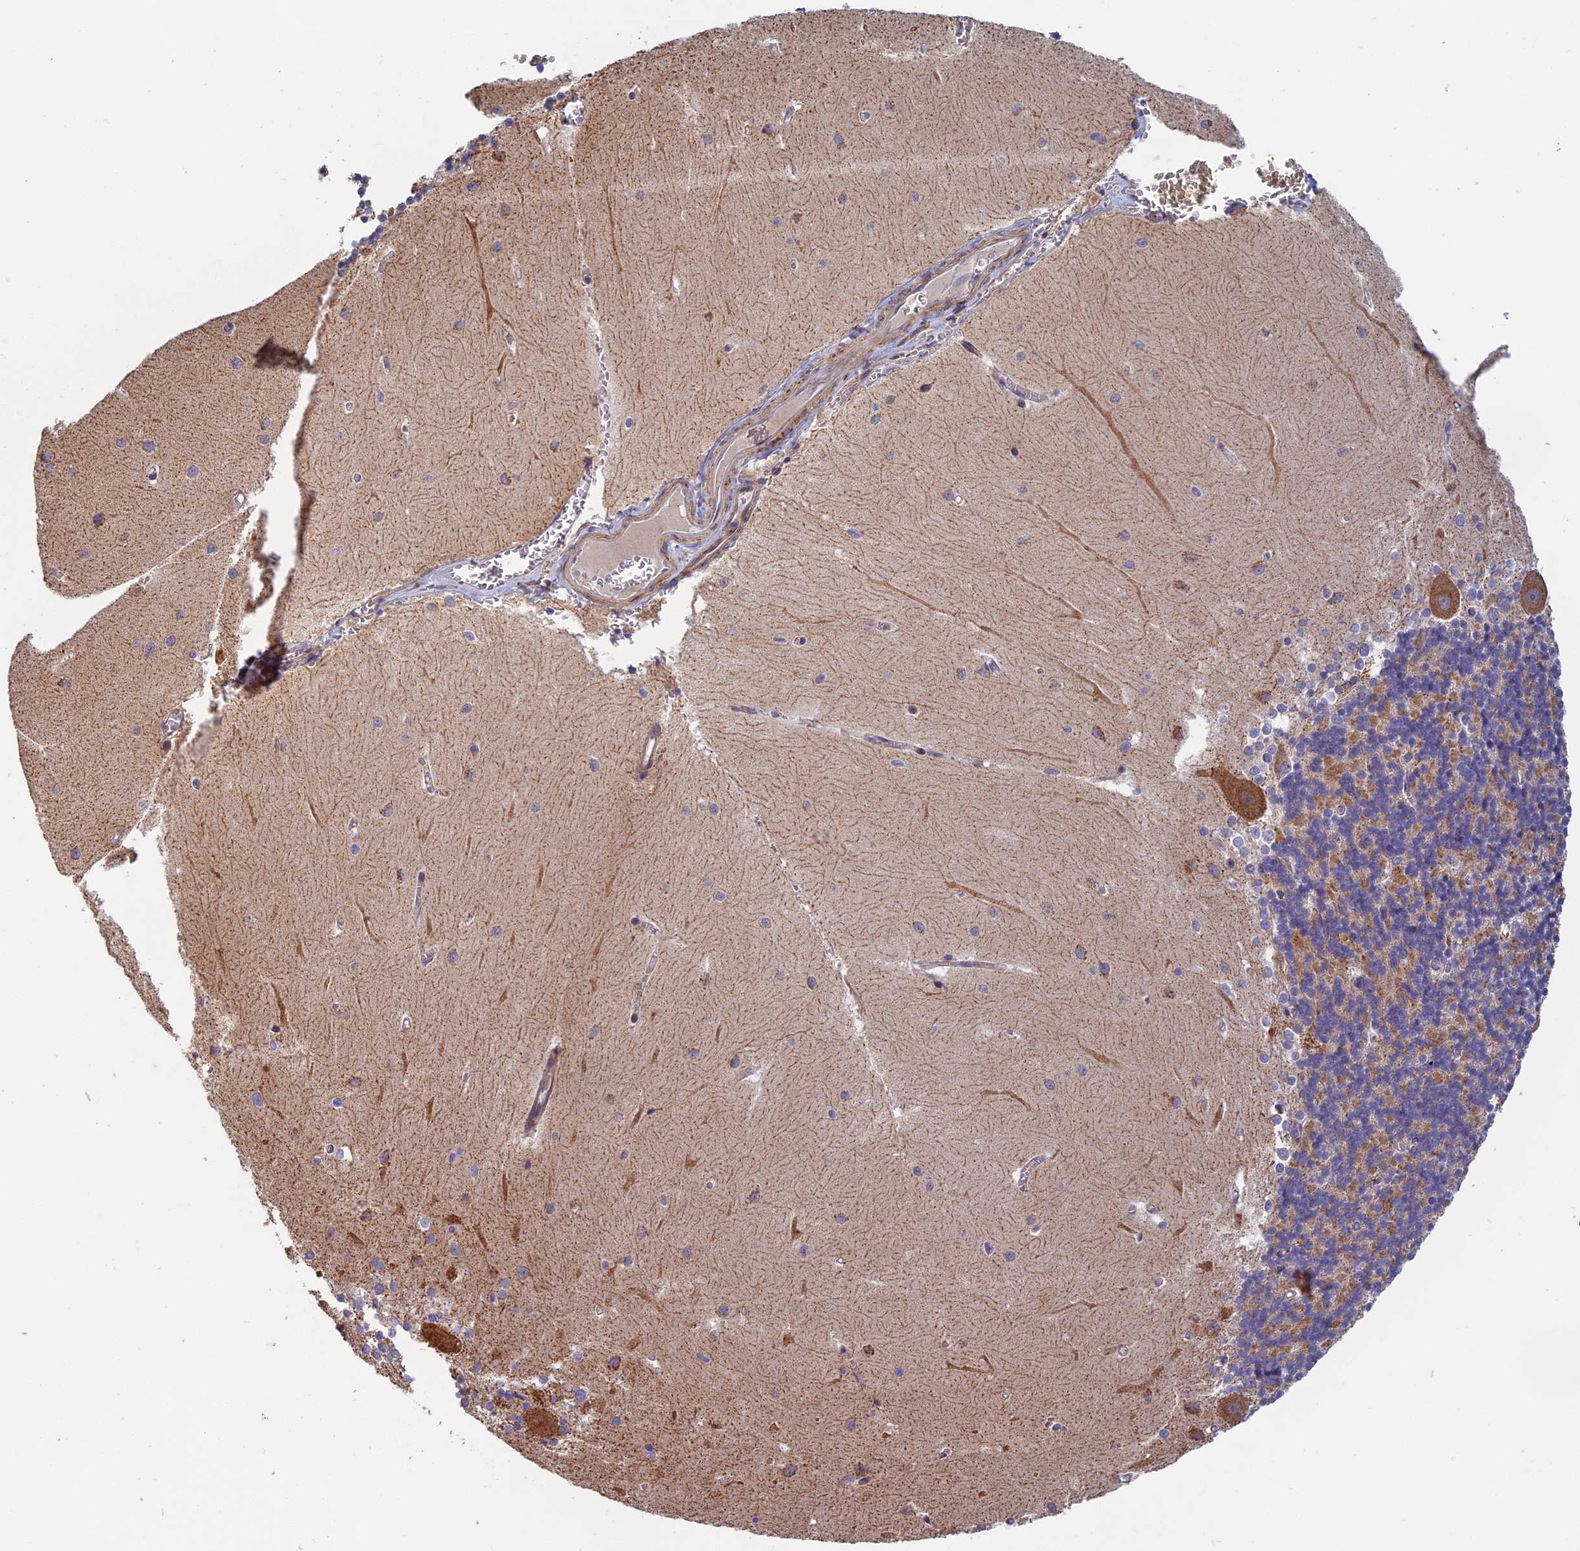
{"staining": {"intensity": "moderate", "quantity": "25%-75%", "location": "cytoplasmic/membranous"}, "tissue": "cerebellum", "cell_type": "Cells in granular layer", "image_type": "normal", "snomed": [{"axis": "morphology", "description": "Normal tissue, NOS"}, {"axis": "topography", "description": "Cerebellum"}], "caption": "High-power microscopy captured an immunohistochemistry (IHC) histopathology image of unremarkable cerebellum, revealing moderate cytoplasmic/membranous expression in about 25%-75% of cells in granular layer. (Stains: DAB (3,3'-diaminobenzidine) in brown, nuclei in blue, Microscopy: brightfield microscopy at high magnification).", "gene": "EDAR", "patient": {"sex": "male", "age": 37}}